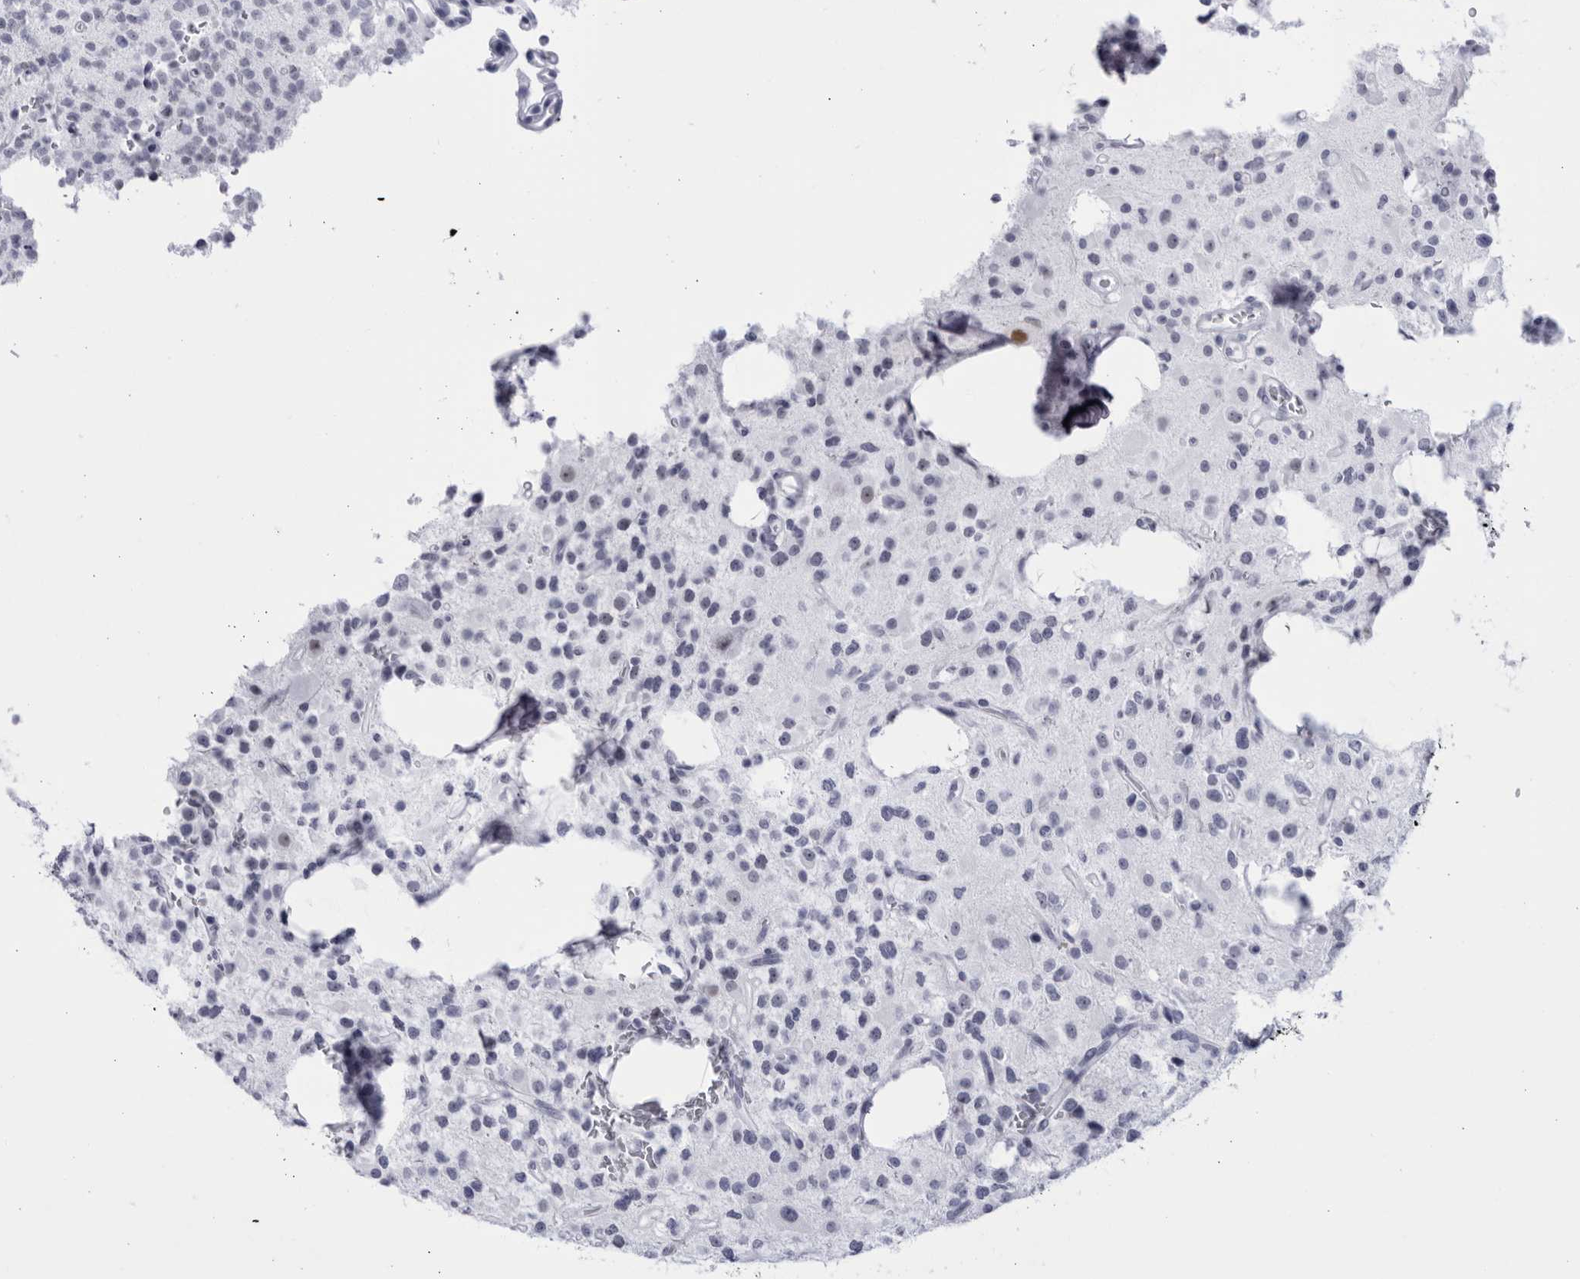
{"staining": {"intensity": "weak", "quantity": "<25%", "location": "nuclear"}, "tissue": "glioma", "cell_type": "Tumor cells", "image_type": "cancer", "snomed": [{"axis": "morphology", "description": "Glioma, malignant, High grade"}, {"axis": "topography", "description": "Brain"}], "caption": "A photomicrograph of glioma stained for a protein shows no brown staining in tumor cells.", "gene": "CCDC181", "patient": {"sex": "female", "age": 62}}